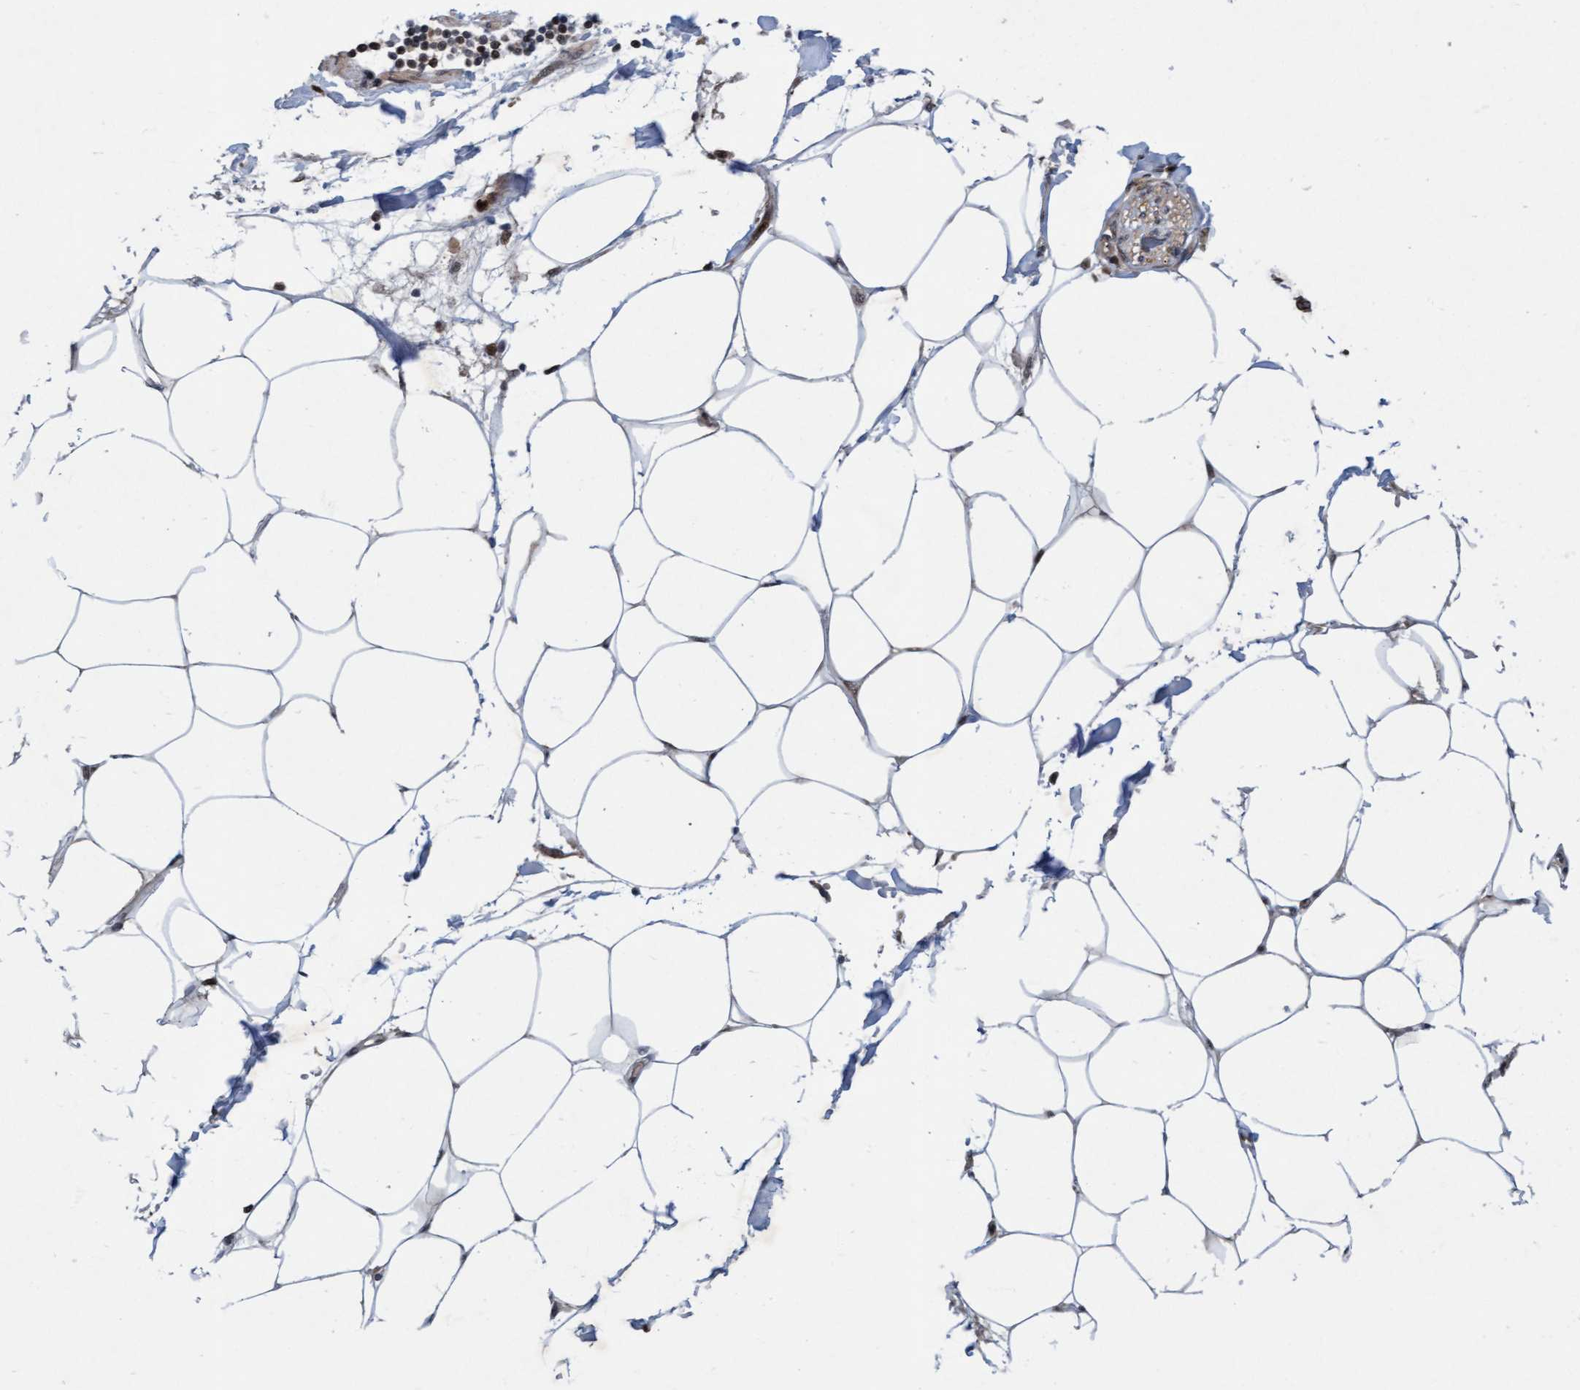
{"staining": {"intensity": "weak", "quantity": "25%-75%", "location": "cytoplasmic/membranous"}, "tissue": "adipose tissue", "cell_type": "Adipocytes", "image_type": "normal", "snomed": [{"axis": "morphology", "description": "Normal tissue, NOS"}, {"axis": "morphology", "description": "Adenocarcinoma, NOS"}, {"axis": "topography", "description": "Colon"}, {"axis": "topography", "description": "Peripheral nerve tissue"}], "caption": "A high-resolution micrograph shows immunohistochemistry staining of benign adipose tissue, which reveals weak cytoplasmic/membranous expression in about 25%-75% of adipocytes.", "gene": "RAP1GAP2", "patient": {"sex": "male", "age": 14}}